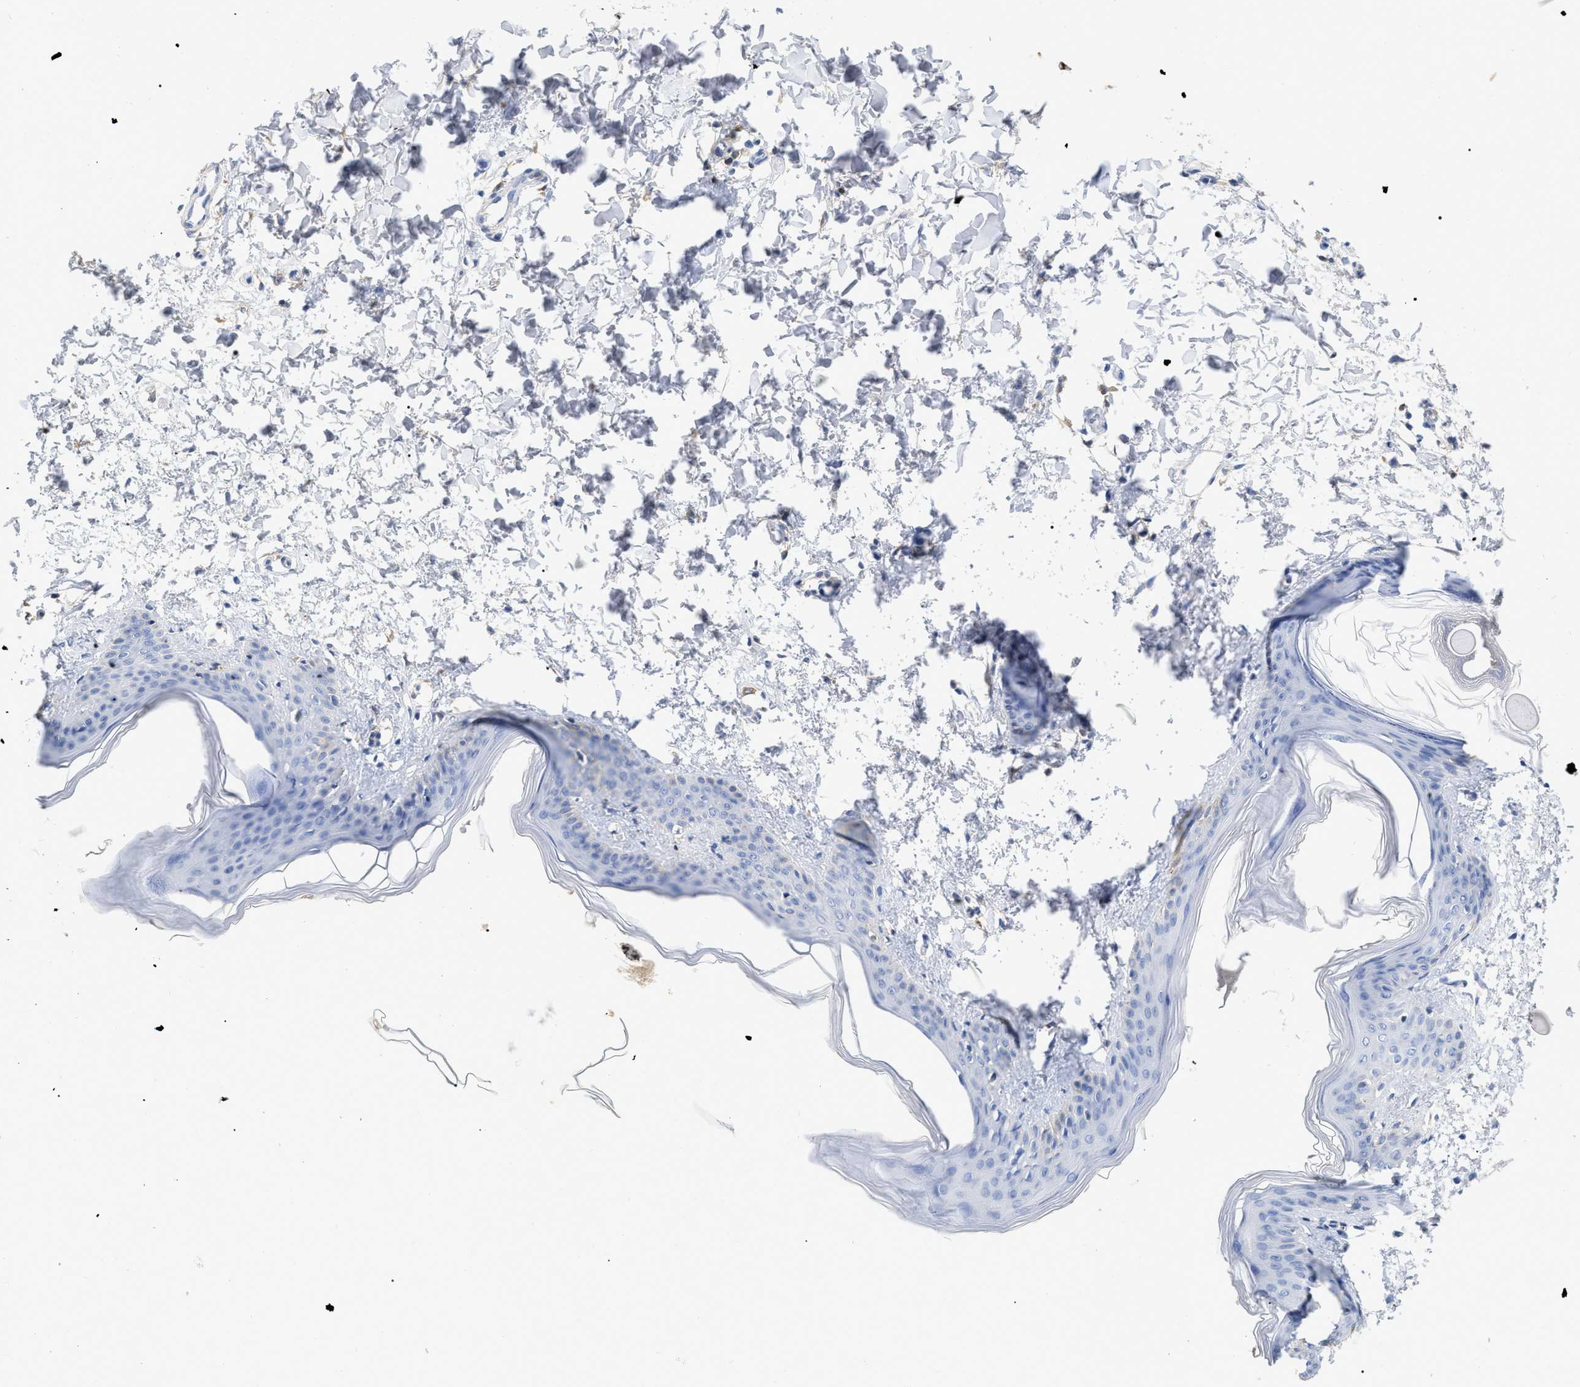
{"staining": {"intensity": "negative", "quantity": "none", "location": "none"}, "tissue": "skin", "cell_type": "Fibroblasts", "image_type": "normal", "snomed": [{"axis": "morphology", "description": "Normal tissue, NOS"}, {"axis": "topography", "description": "Skin"}], "caption": "Human skin stained for a protein using IHC demonstrates no positivity in fibroblasts.", "gene": "IGHV5", "patient": {"sex": "female", "age": 17}}